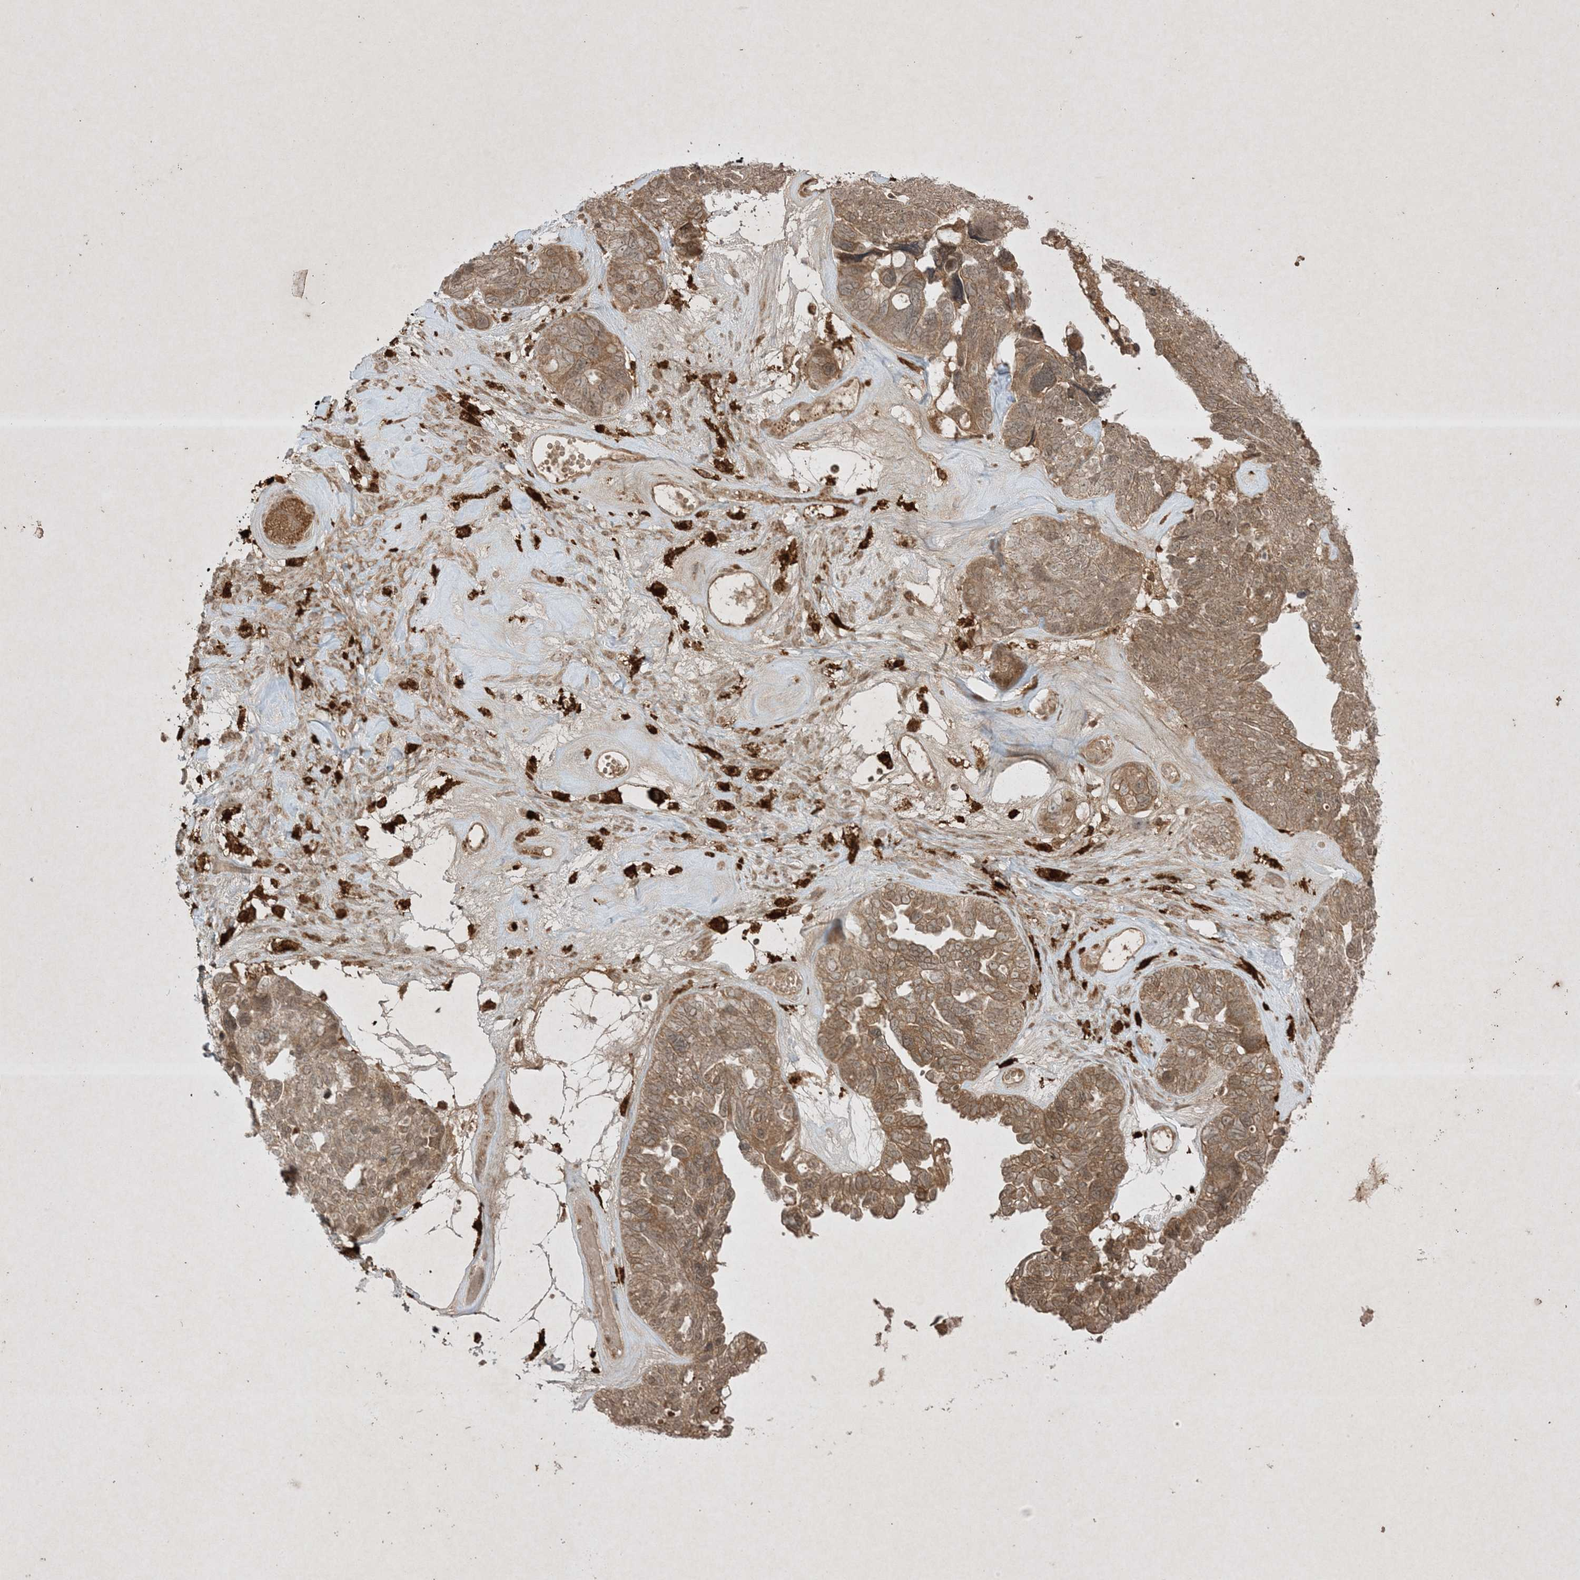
{"staining": {"intensity": "moderate", "quantity": "25%-75%", "location": "cytoplasmic/membranous"}, "tissue": "ovarian cancer", "cell_type": "Tumor cells", "image_type": "cancer", "snomed": [{"axis": "morphology", "description": "Cystadenocarcinoma, serous, NOS"}, {"axis": "topography", "description": "Ovary"}], "caption": "This is a micrograph of immunohistochemistry staining of ovarian cancer, which shows moderate positivity in the cytoplasmic/membranous of tumor cells.", "gene": "PTK6", "patient": {"sex": "female", "age": 79}}